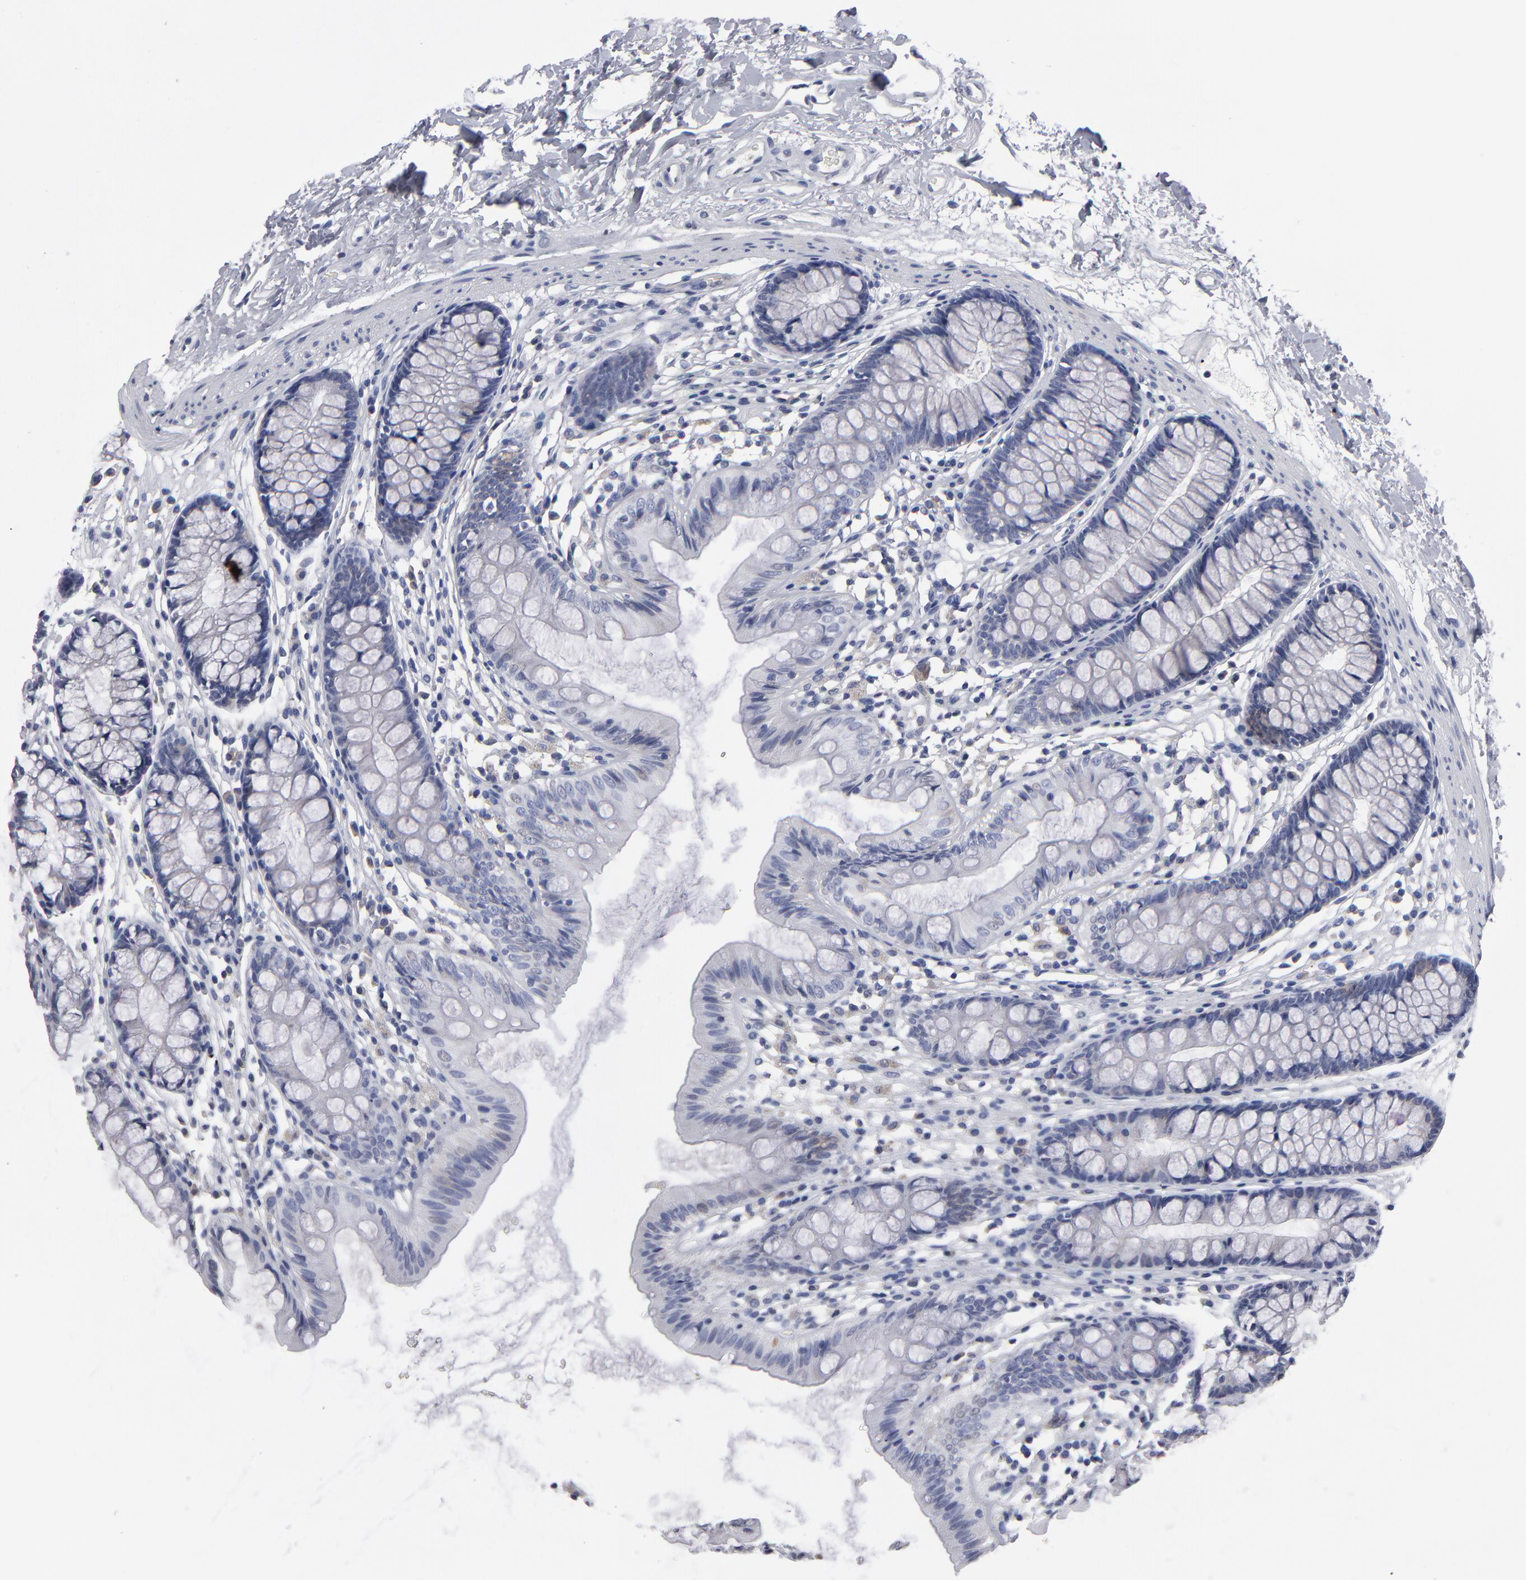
{"staining": {"intensity": "negative", "quantity": "none", "location": "none"}, "tissue": "colon", "cell_type": "Endothelial cells", "image_type": "normal", "snomed": [{"axis": "morphology", "description": "Normal tissue, NOS"}, {"axis": "topography", "description": "Colon"}], "caption": "High power microscopy photomicrograph of an immunohistochemistry image of benign colon, revealing no significant staining in endothelial cells.", "gene": "CCDC80", "patient": {"sex": "female", "age": 52}}